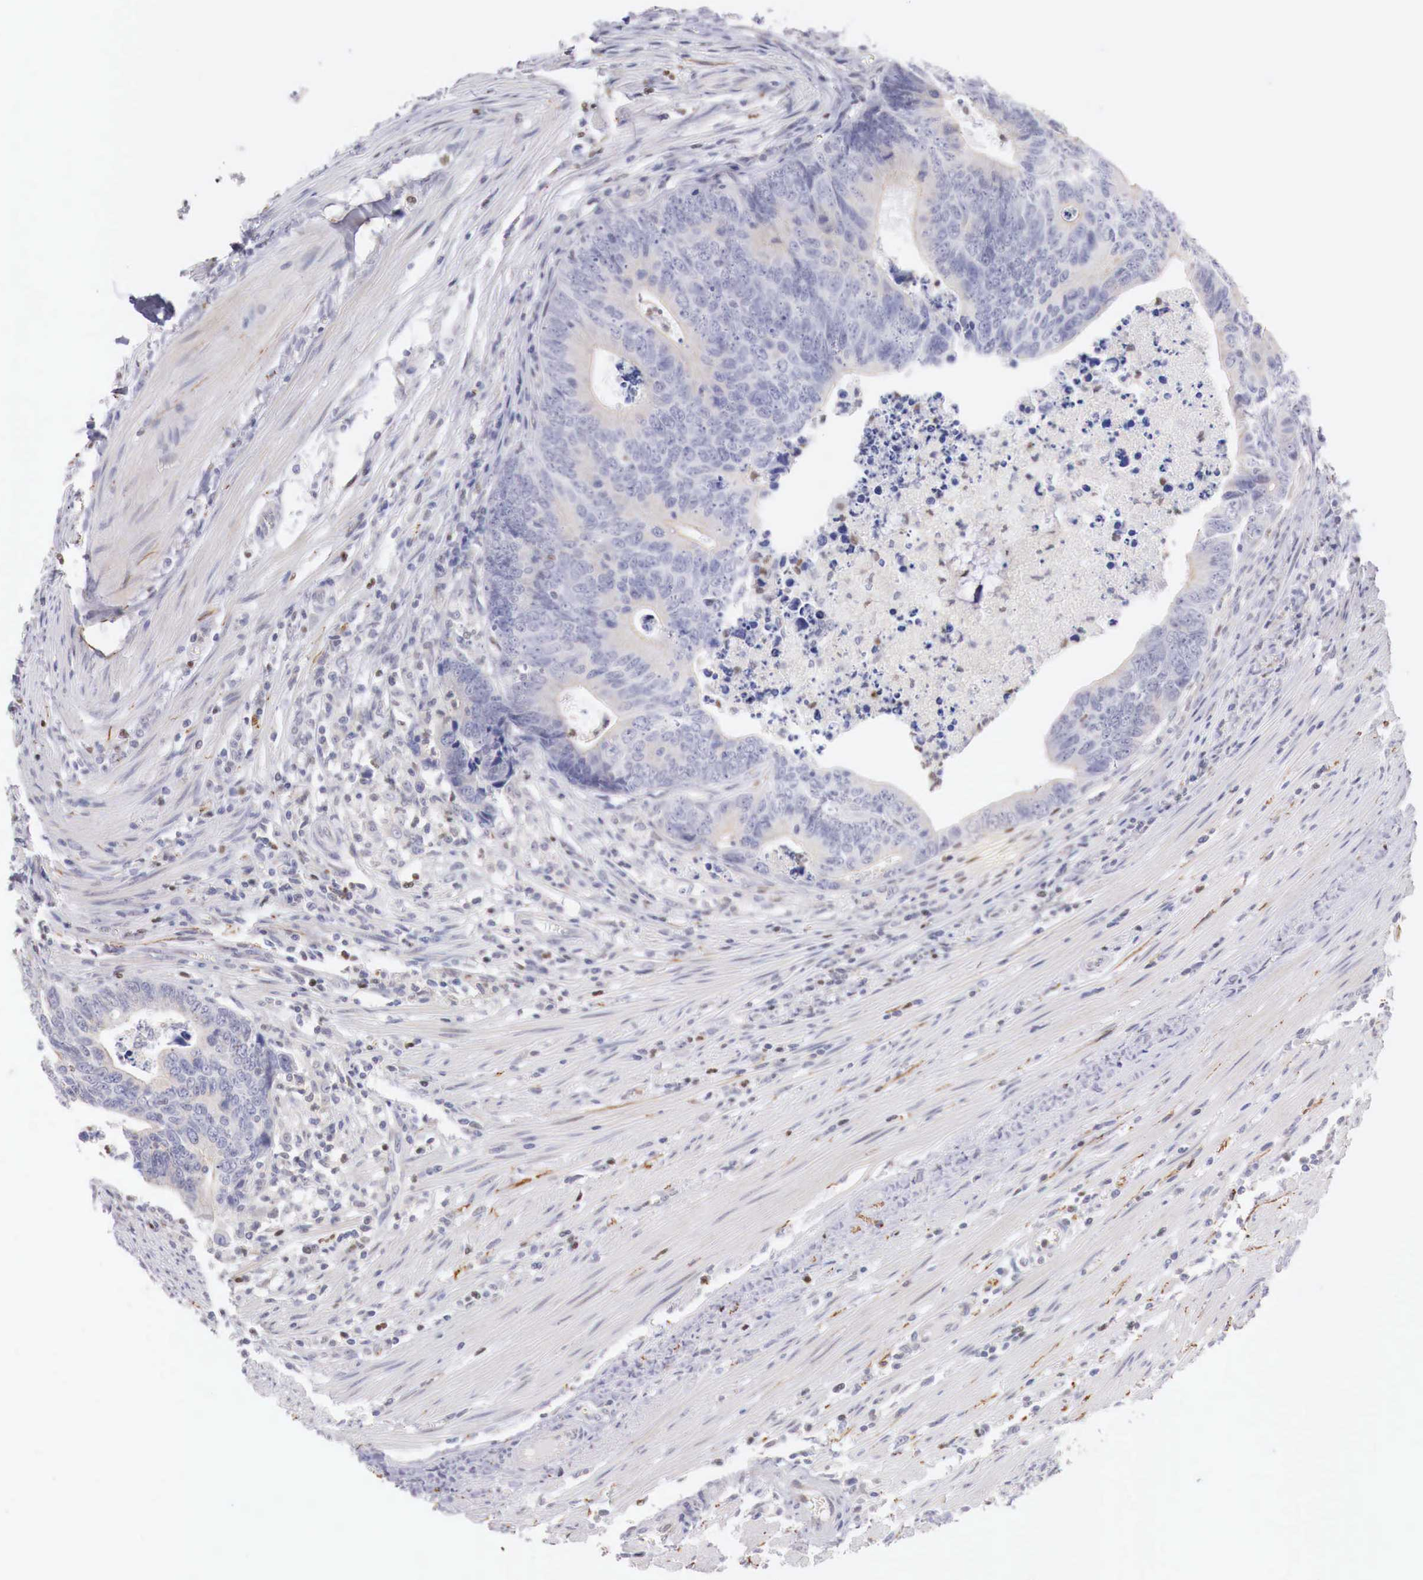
{"staining": {"intensity": "negative", "quantity": "none", "location": "none"}, "tissue": "colorectal cancer", "cell_type": "Tumor cells", "image_type": "cancer", "snomed": [{"axis": "morphology", "description": "Adenocarcinoma, NOS"}, {"axis": "topography", "description": "Colon"}], "caption": "Adenocarcinoma (colorectal) was stained to show a protein in brown. There is no significant staining in tumor cells.", "gene": "TRIM13", "patient": {"sex": "female", "age": 78}}